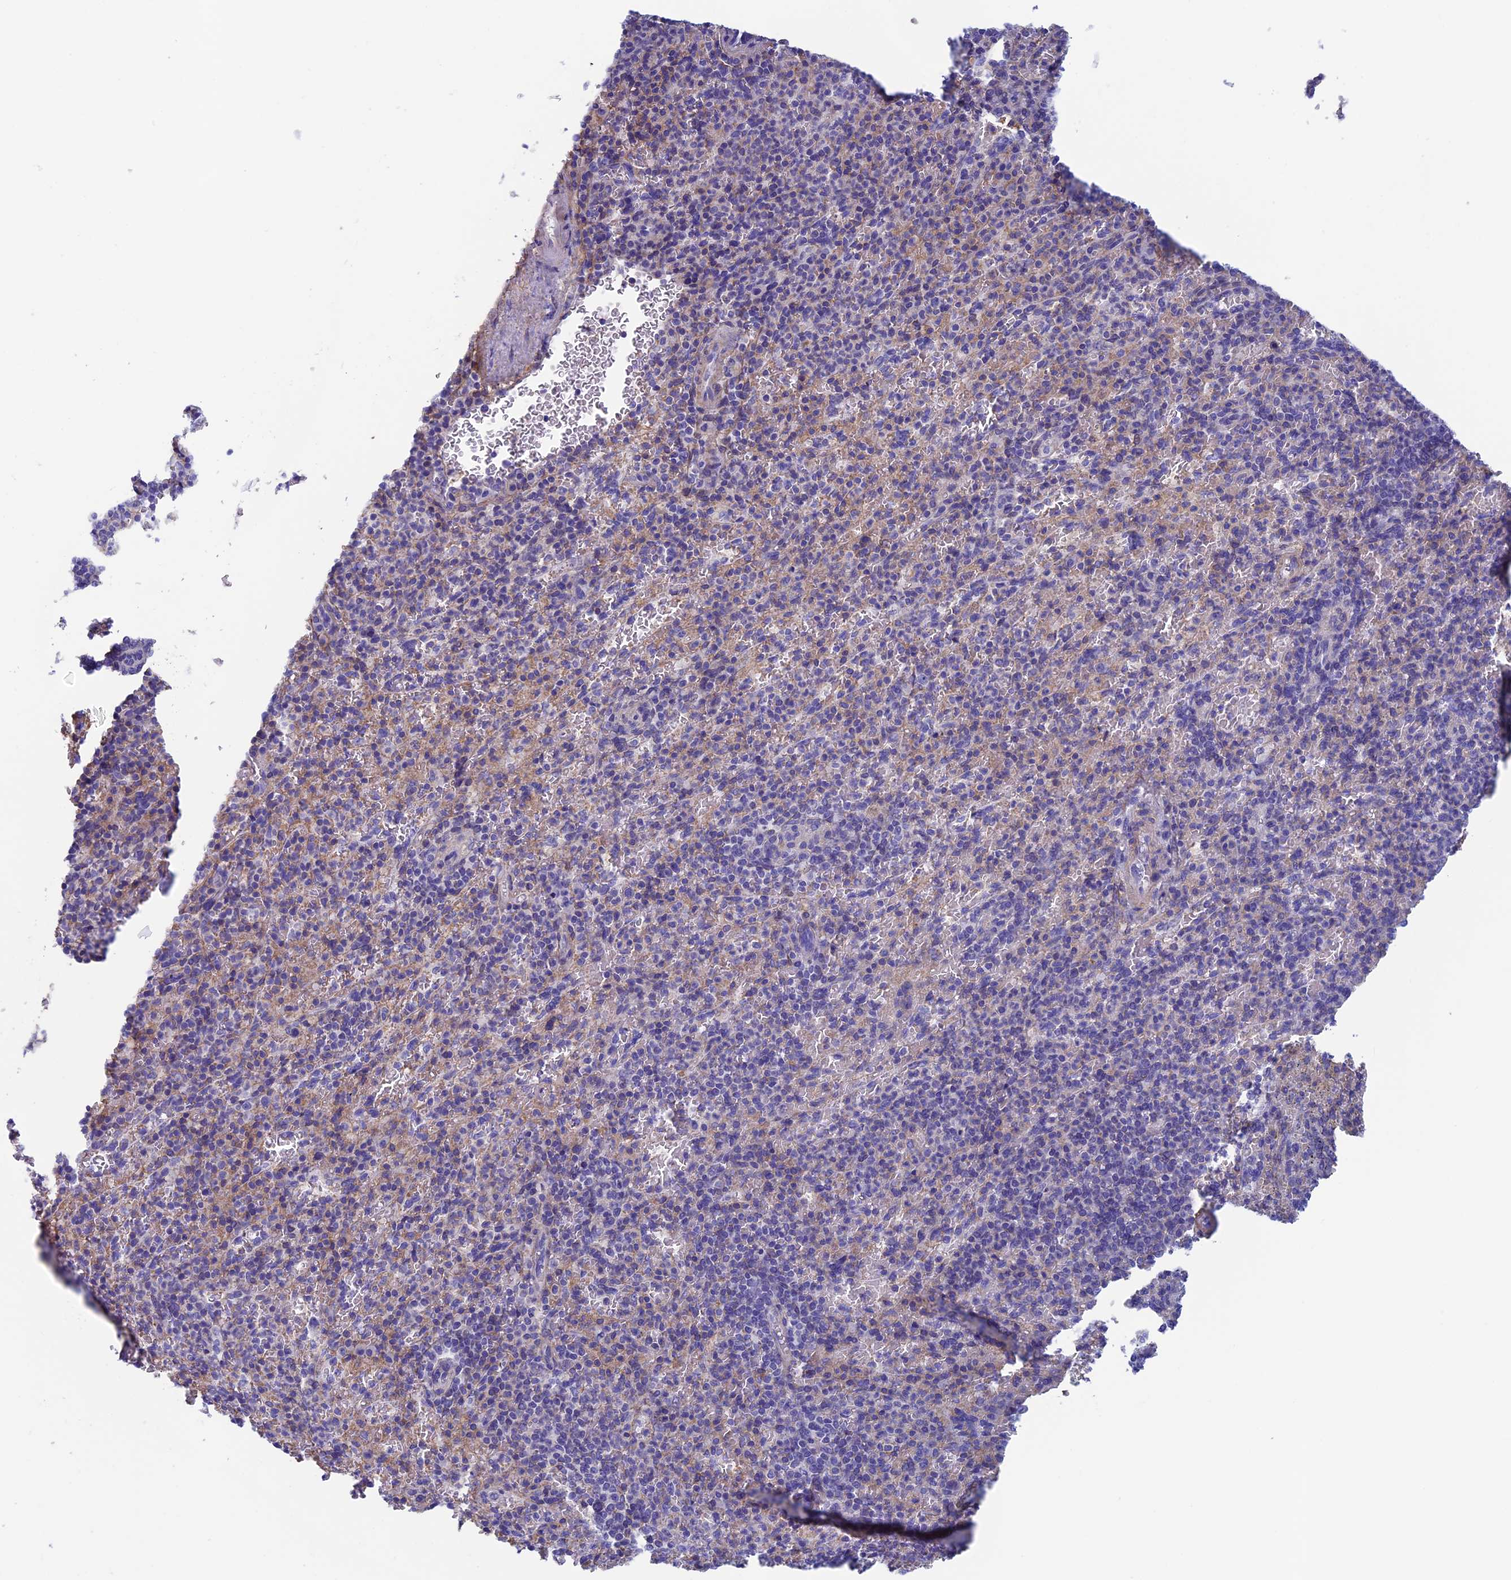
{"staining": {"intensity": "negative", "quantity": "none", "location": "none"}, "tissue": "spleen", "cell_type": "Cells in red pulp", "image_type": "normal", "snomed": [{"axis": "morphology", "description": "Normal tissue, NOS"}, {"axis": "topography", "description": "Spleen"}], "caption": "Protein analysis of benign spleen exhibits no significant expression in cells in red pulp. (DAB (3,3'-diaminobenzidine) IHC, high magnification).", "gene": "ADH7", "patient": {"sex": "female", "age": 74}}